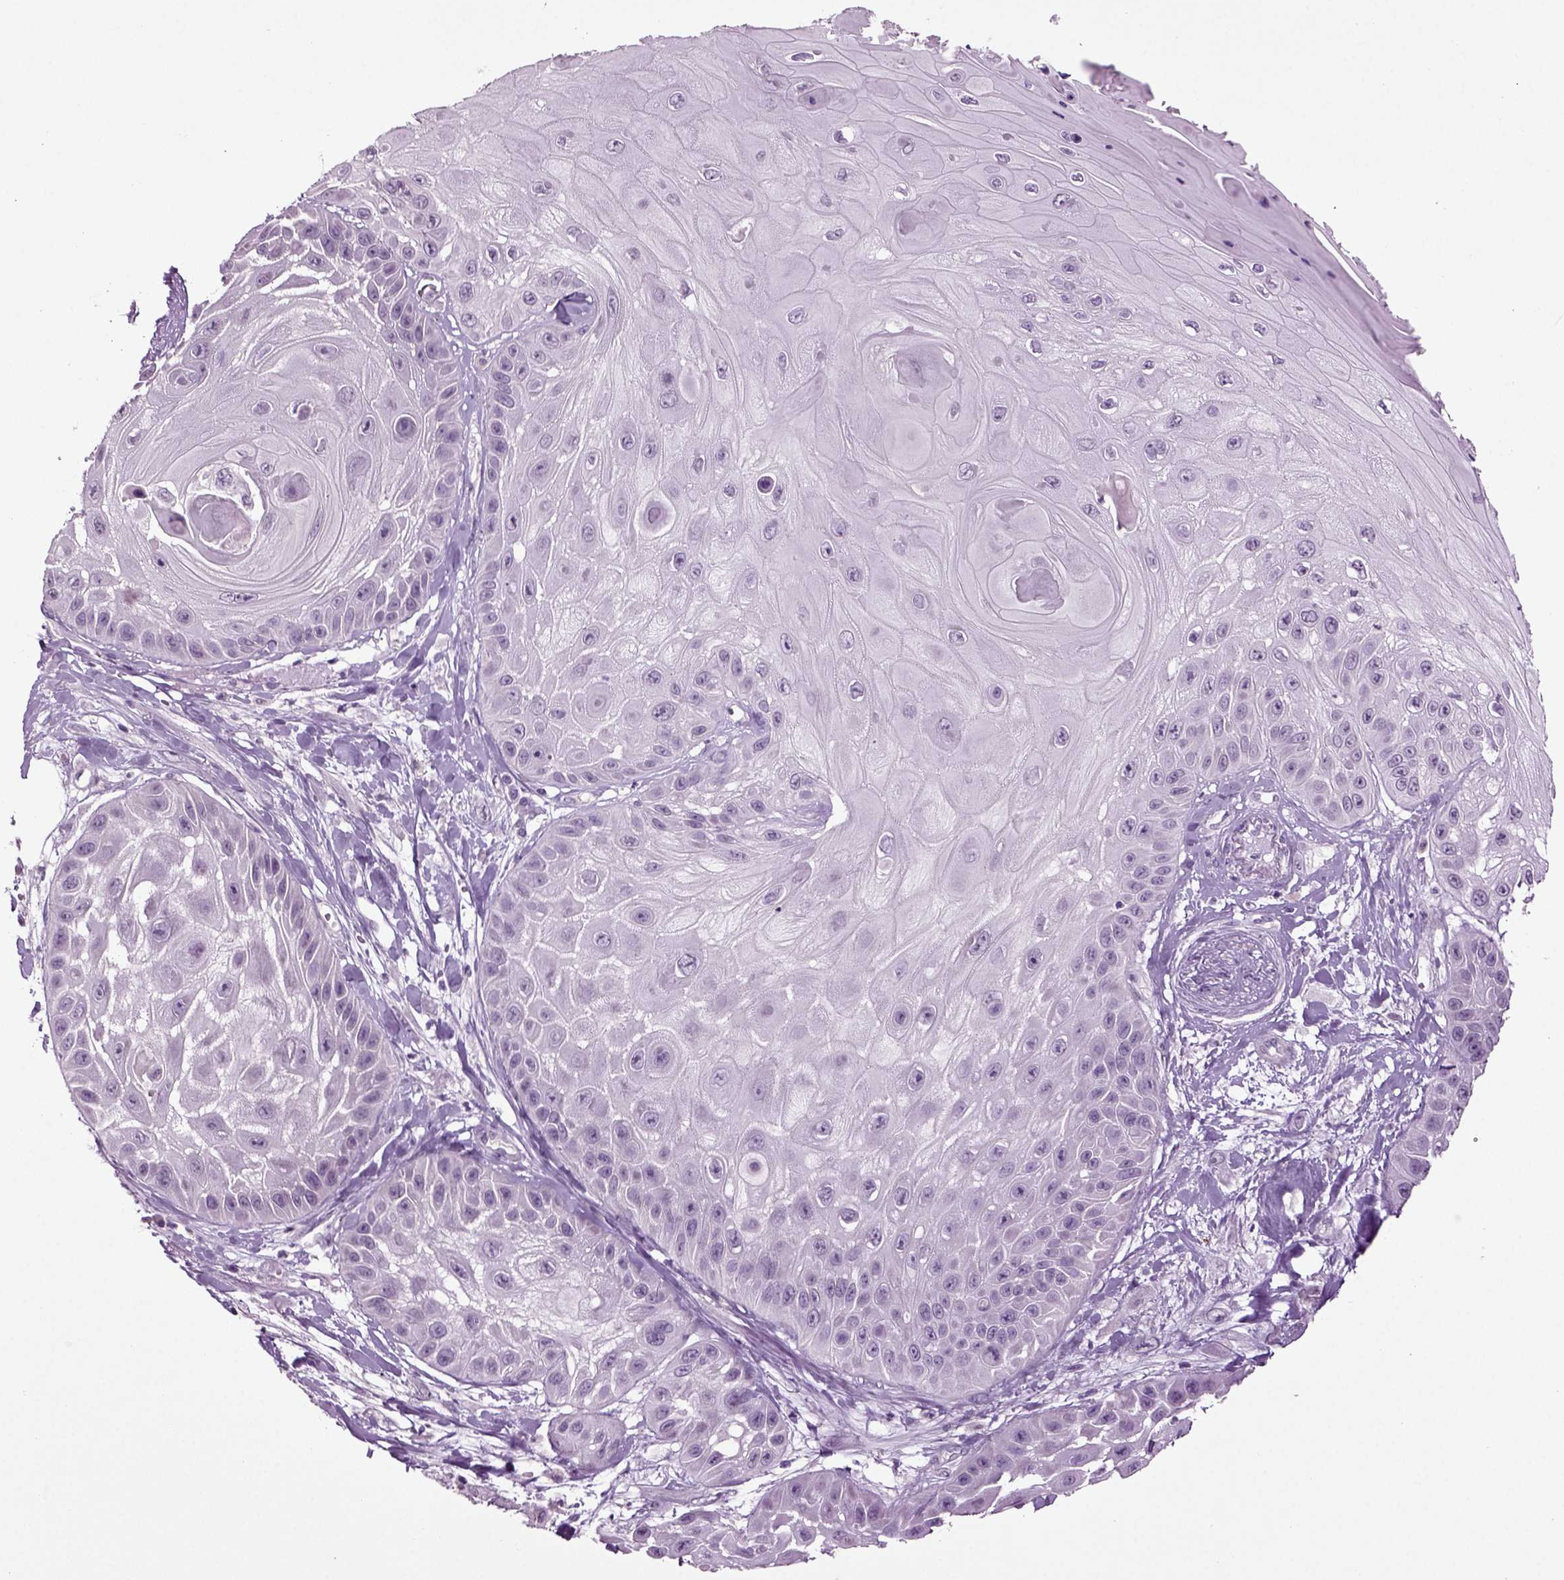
{"staining": {"intensity": "negative", "quantity": "none", "location": "none"}, "tissue": "skin cancer", "cell_type": "Tumor cells", "image_type": "cancer", "snomed": [{"axis": "morphology", "description": "Normal tissue, NOS"}, {"axis": "morphology", "description": "Squamous cell carcinoma, NOS"}, {"axis": "topography", "description": "Skin"}], "caption": "Tumor cells are negative for brown protein staining in skin cancer (squamous cell carcinoma). (Stains: DAB IHC with hematoxylin counter stain, Microscopy: brightfield microscopy at high magnification).", "gene": "SLC17A6", "patient": {"sex": "male", "age": 79}}